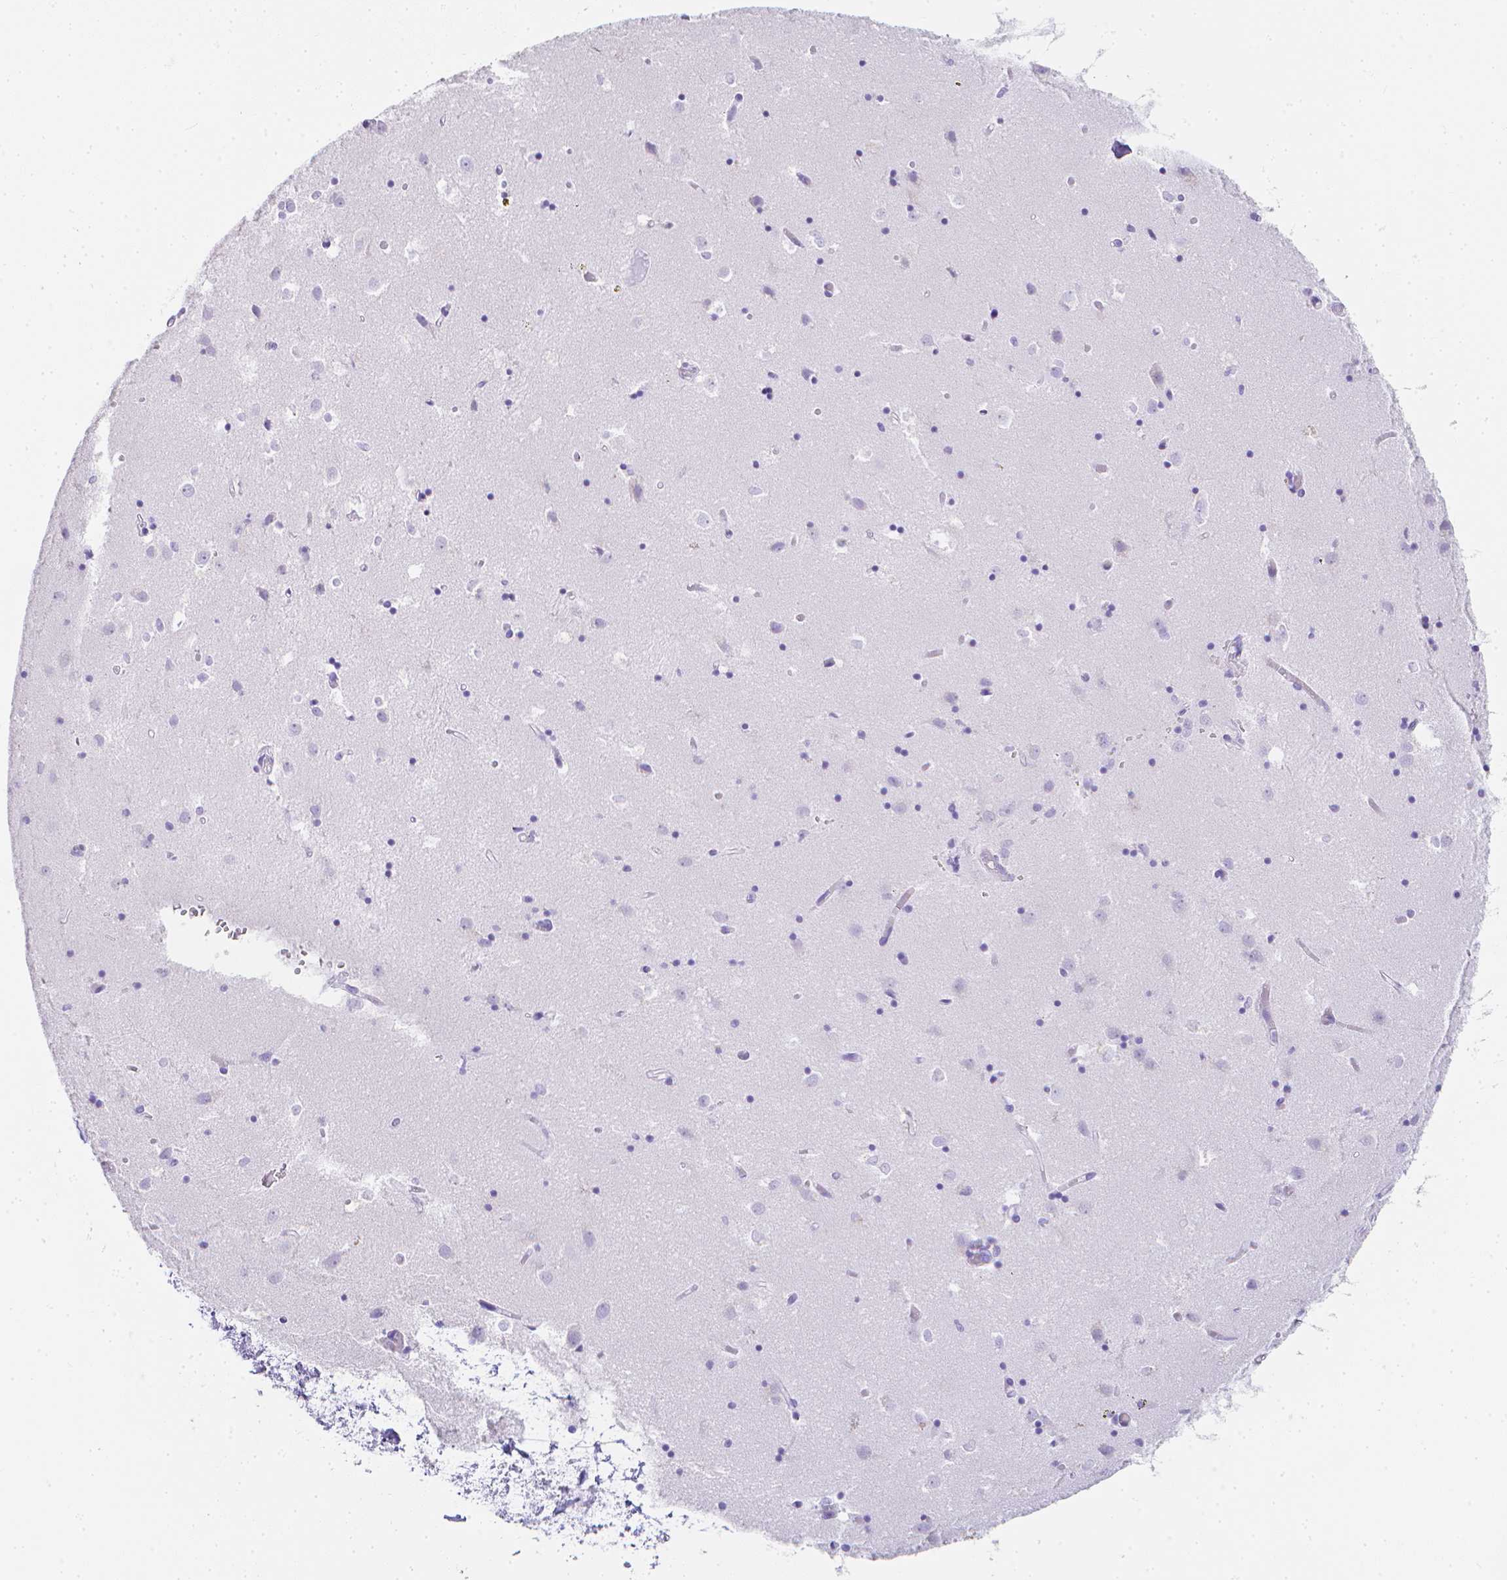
{"staining": {"intensity": "negative", "quantity": "none", "location": "none"}, "tissue": "caudate", "cell_type": "Glial cells", "image_type": "normal", "snomed": [{"axis": "morphology", "description": "Normal tissue, NOS"}, {"axis": "topography", "description": "Lateral ventricle wall"}], "caption": "High power microscopy image of an IHC histopathology image of benign caudate, revealing no significant staining in glial cells. Brightfield microscopy of IHC stained with DAB (brown) and hematoxylin (blue), captured at high magnification.", "gene": "LGALS4", "patient": {"sex": "male", "age": 70}}